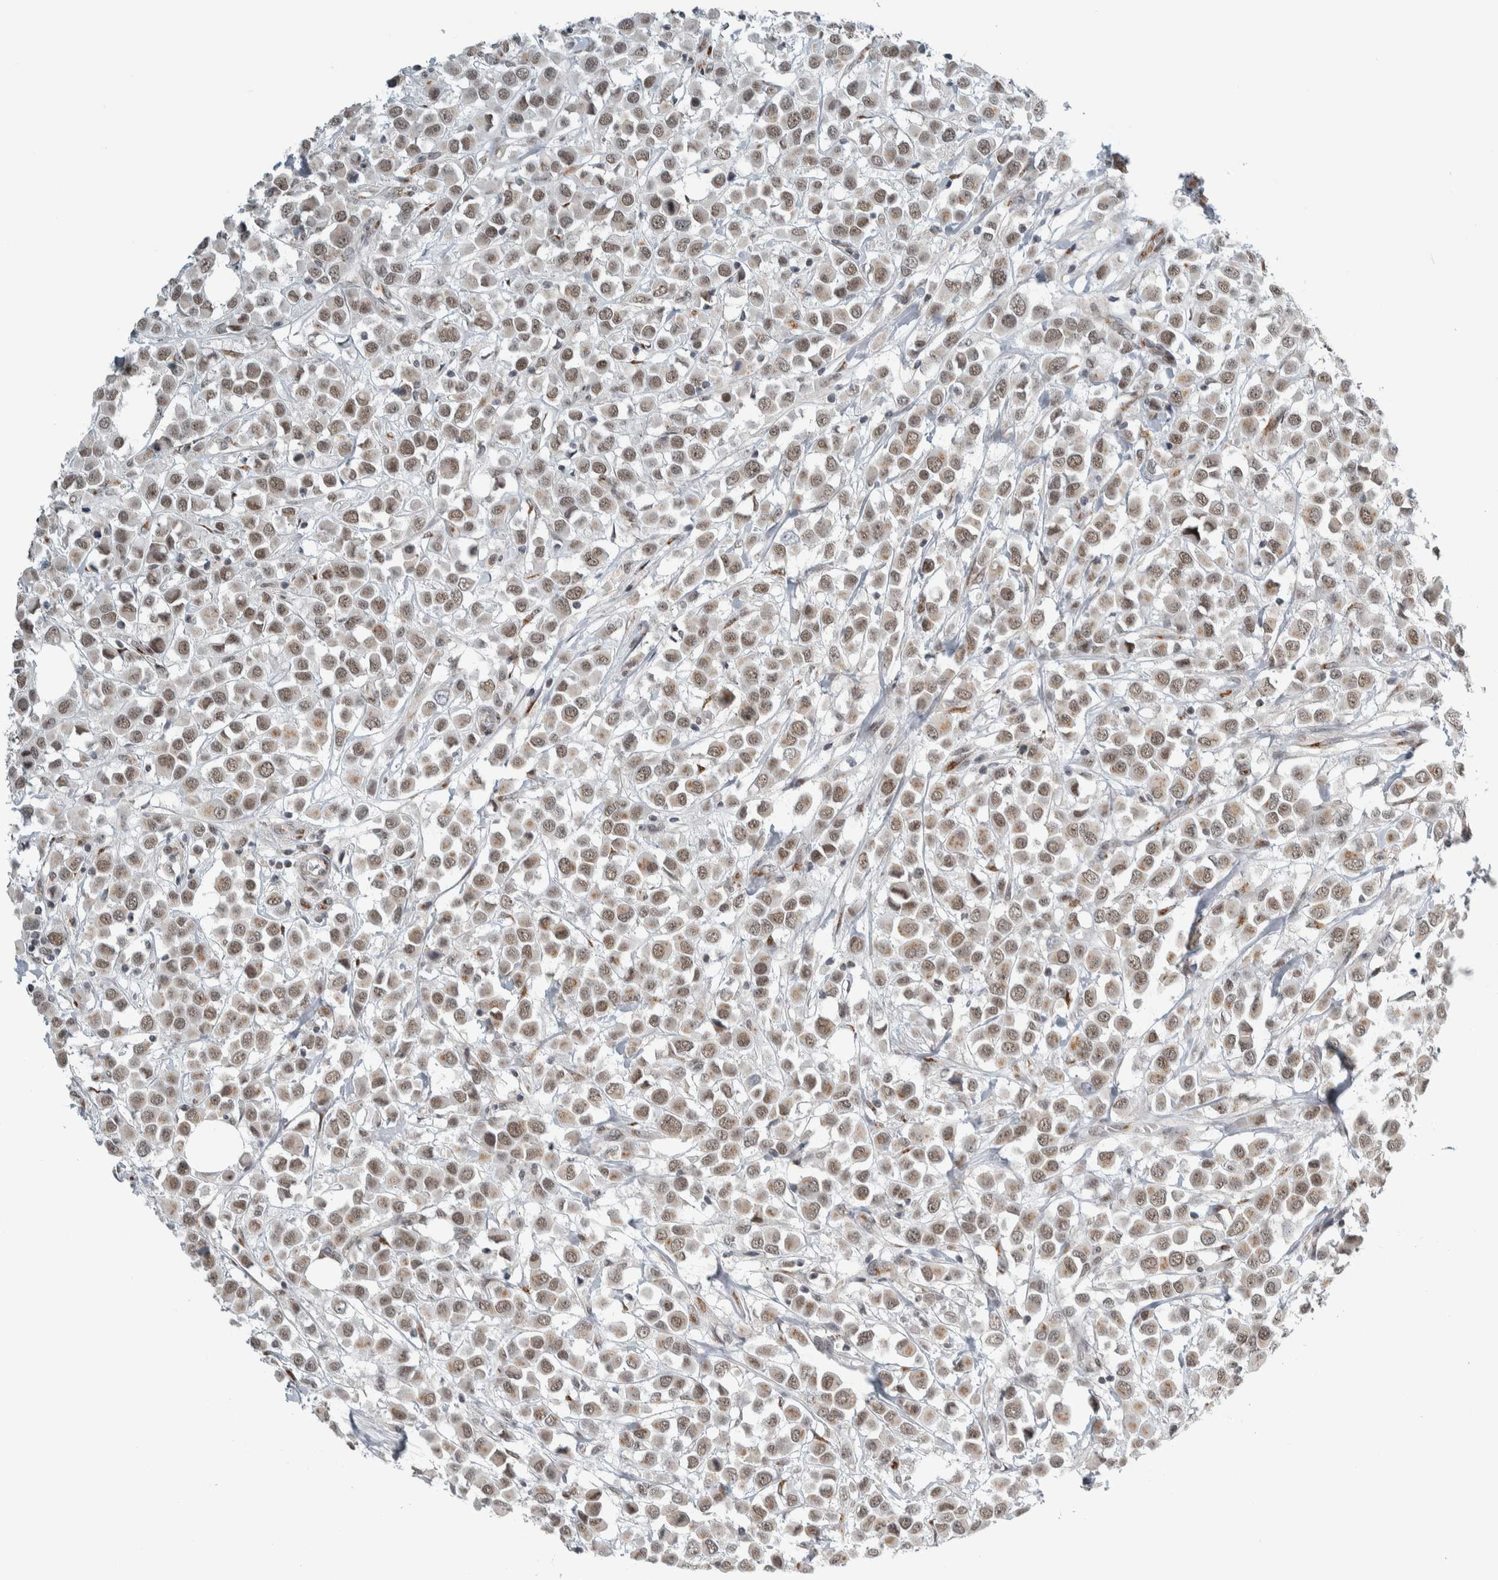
{"staining": {"intensity": "weak", "quantity": ">75%", "location": "nuclear"}, "tissue": "breast cancer", "cell_type": "Tumor cells", "image_type": "cancer", "snomed": [{"axis": "morphology", "description": "Duct carcinoma"}, {"axis": "topography", "description": "Breast"}], "caption": "Weak nuclear staining is present in about >75% of tumor cells in breast cancer.", "gene": "ZMYND8", "patient": {"sex": "female", "age": 61}}